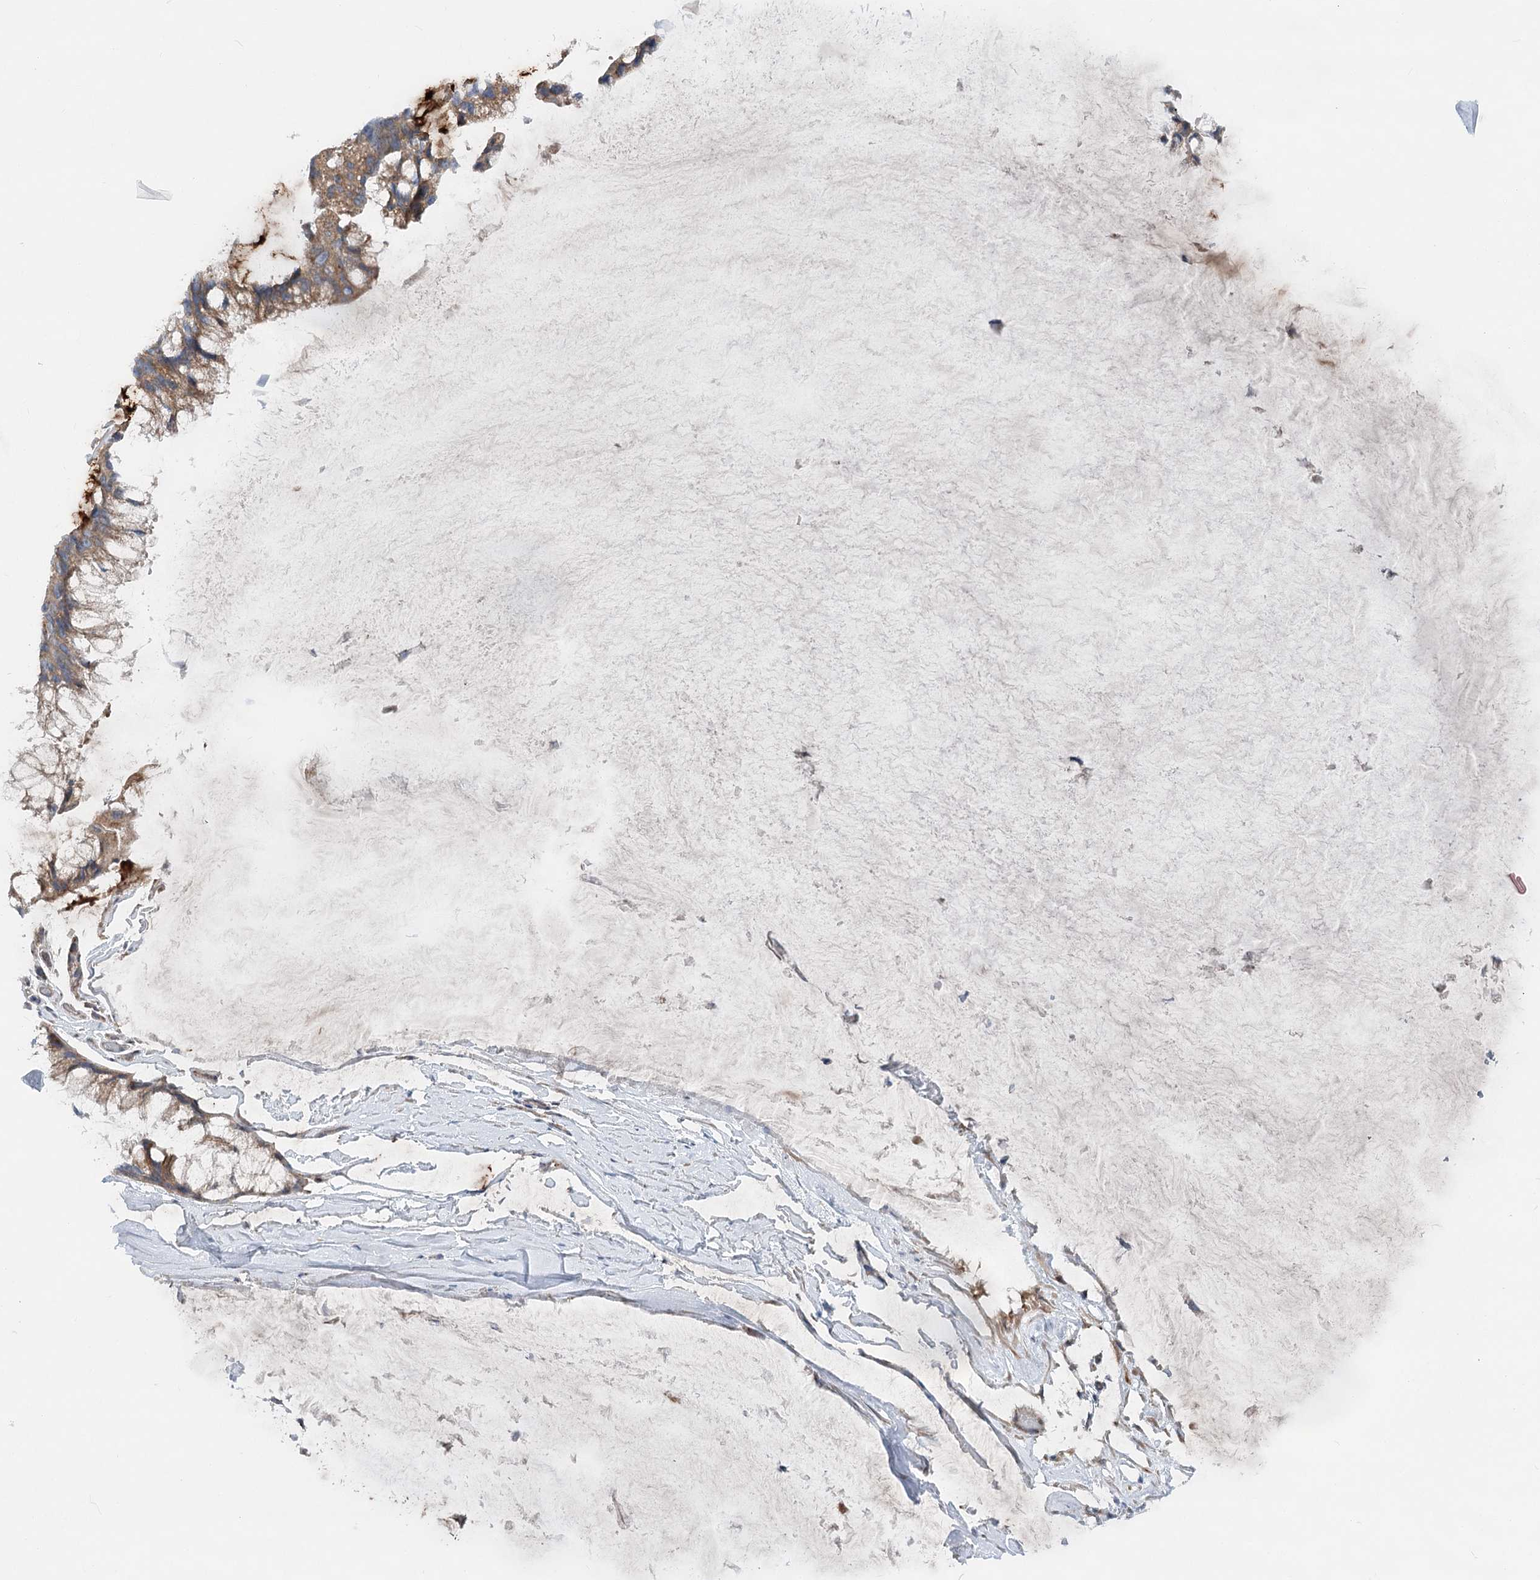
{"staining": {"intensity": "moderate", "quantity": ">75%", "location": "cytoplasmic/membranous"}, "tissue": "ovarian cancer", "cell_type": "Tumor cells", "image_type": "cancer", "snomed": [{"axis": "morphology", "description": "Cystadenocarcinoma, mucinous, NOS"}, {"axis": "topography", "description": "Ovary"}], "caption": "Immunohistochemistry micrograph of neoplastic tissue: mucinous cystadenocarcinoma (ovarian) stained using immunohistochemistry reveals medium levels of moderate protein expression localized specifically in the cytoplasmic/membranous of tumor cells, appearing as a cytoplasmic/membranous brown color.", "gene": "SCN11A", "patient": {"sex": "female", "age": 39}}